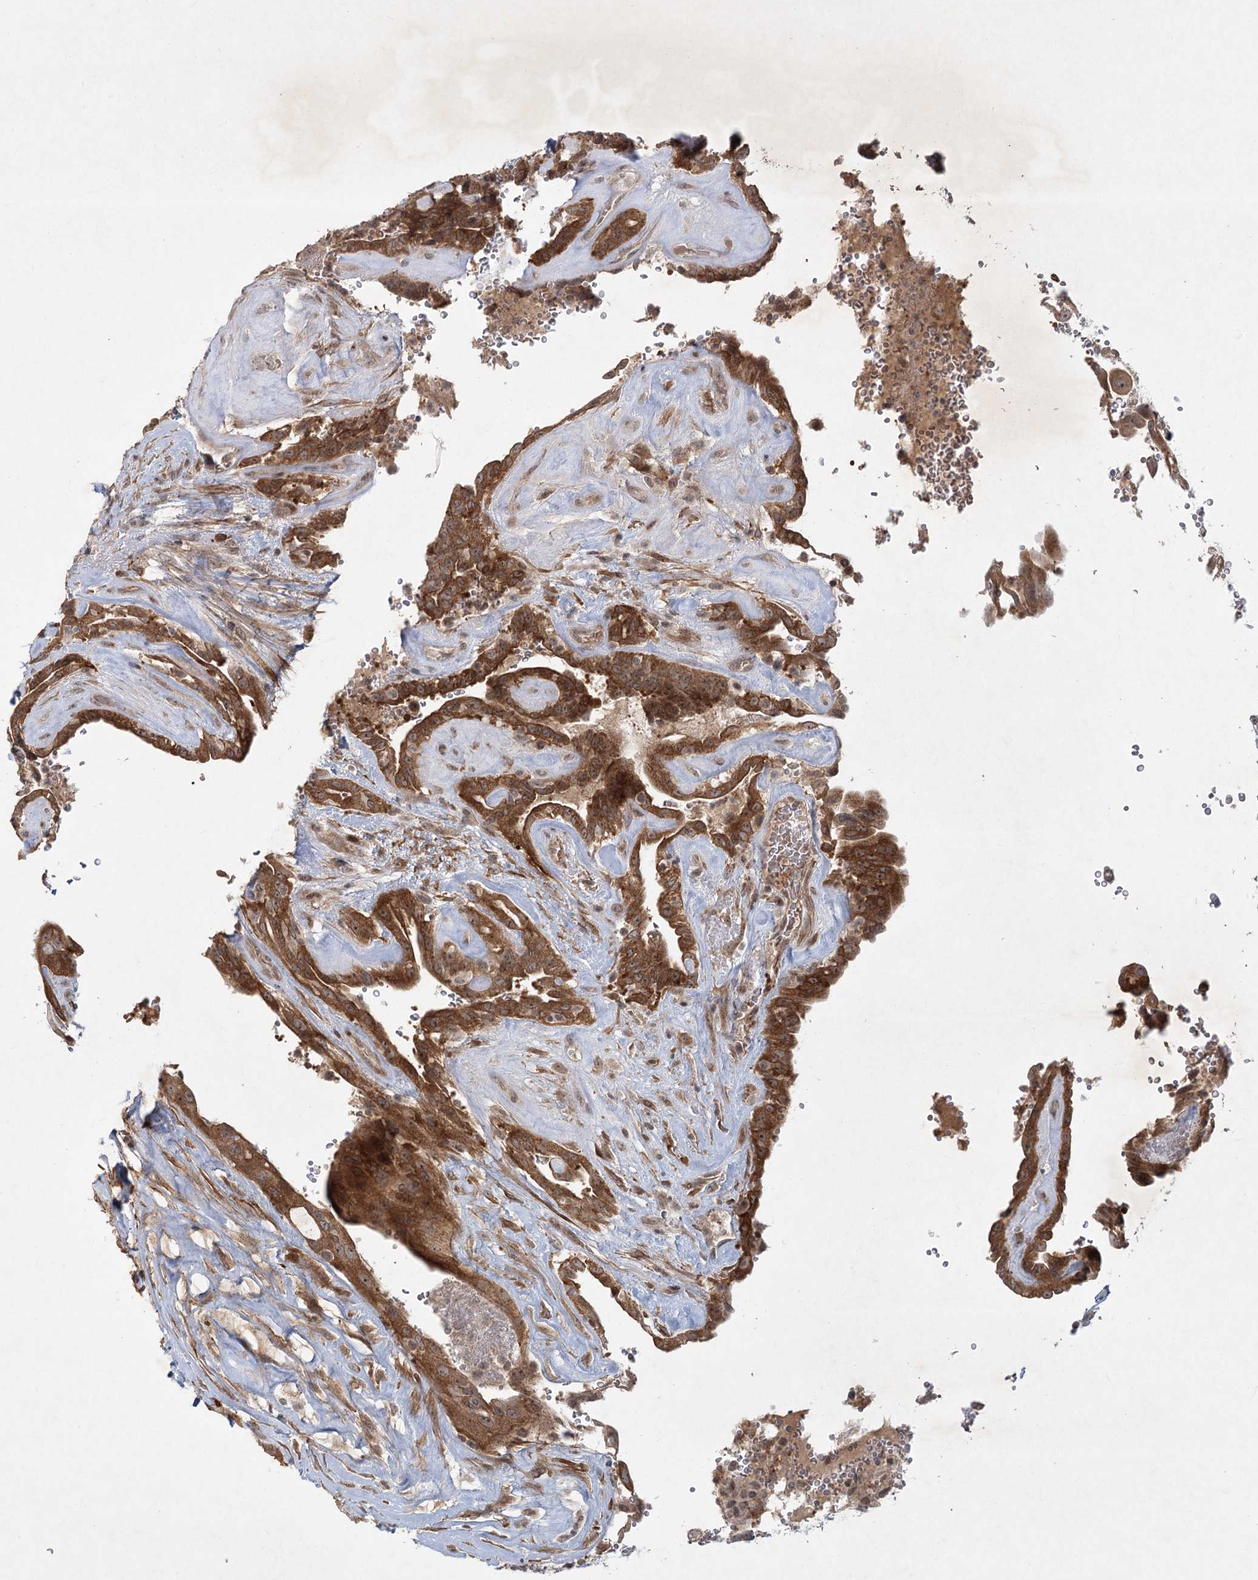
{"staining": {"intensity": "moderate", "quantity": ">75%", "location": "cytoplasmic/membranous"}, "tissue": "thyroid cancer", "cell_type": "Tumor cells", "image_type": "cancer", "snomed": [{"axis": "morphology", "description": "Papillary adenocarcinoma, NOS"}, {"axis": "topography", "description": "Thyroid gland"}], "caption": "A micrograph of thyroid papillary adenocarcinoma stained for a protein reveals moderate cytoplasmic/membranous brown staining in tumor cells.", "gene": "SH2D3A", "patient": {"sex": "male", "age": 77}}